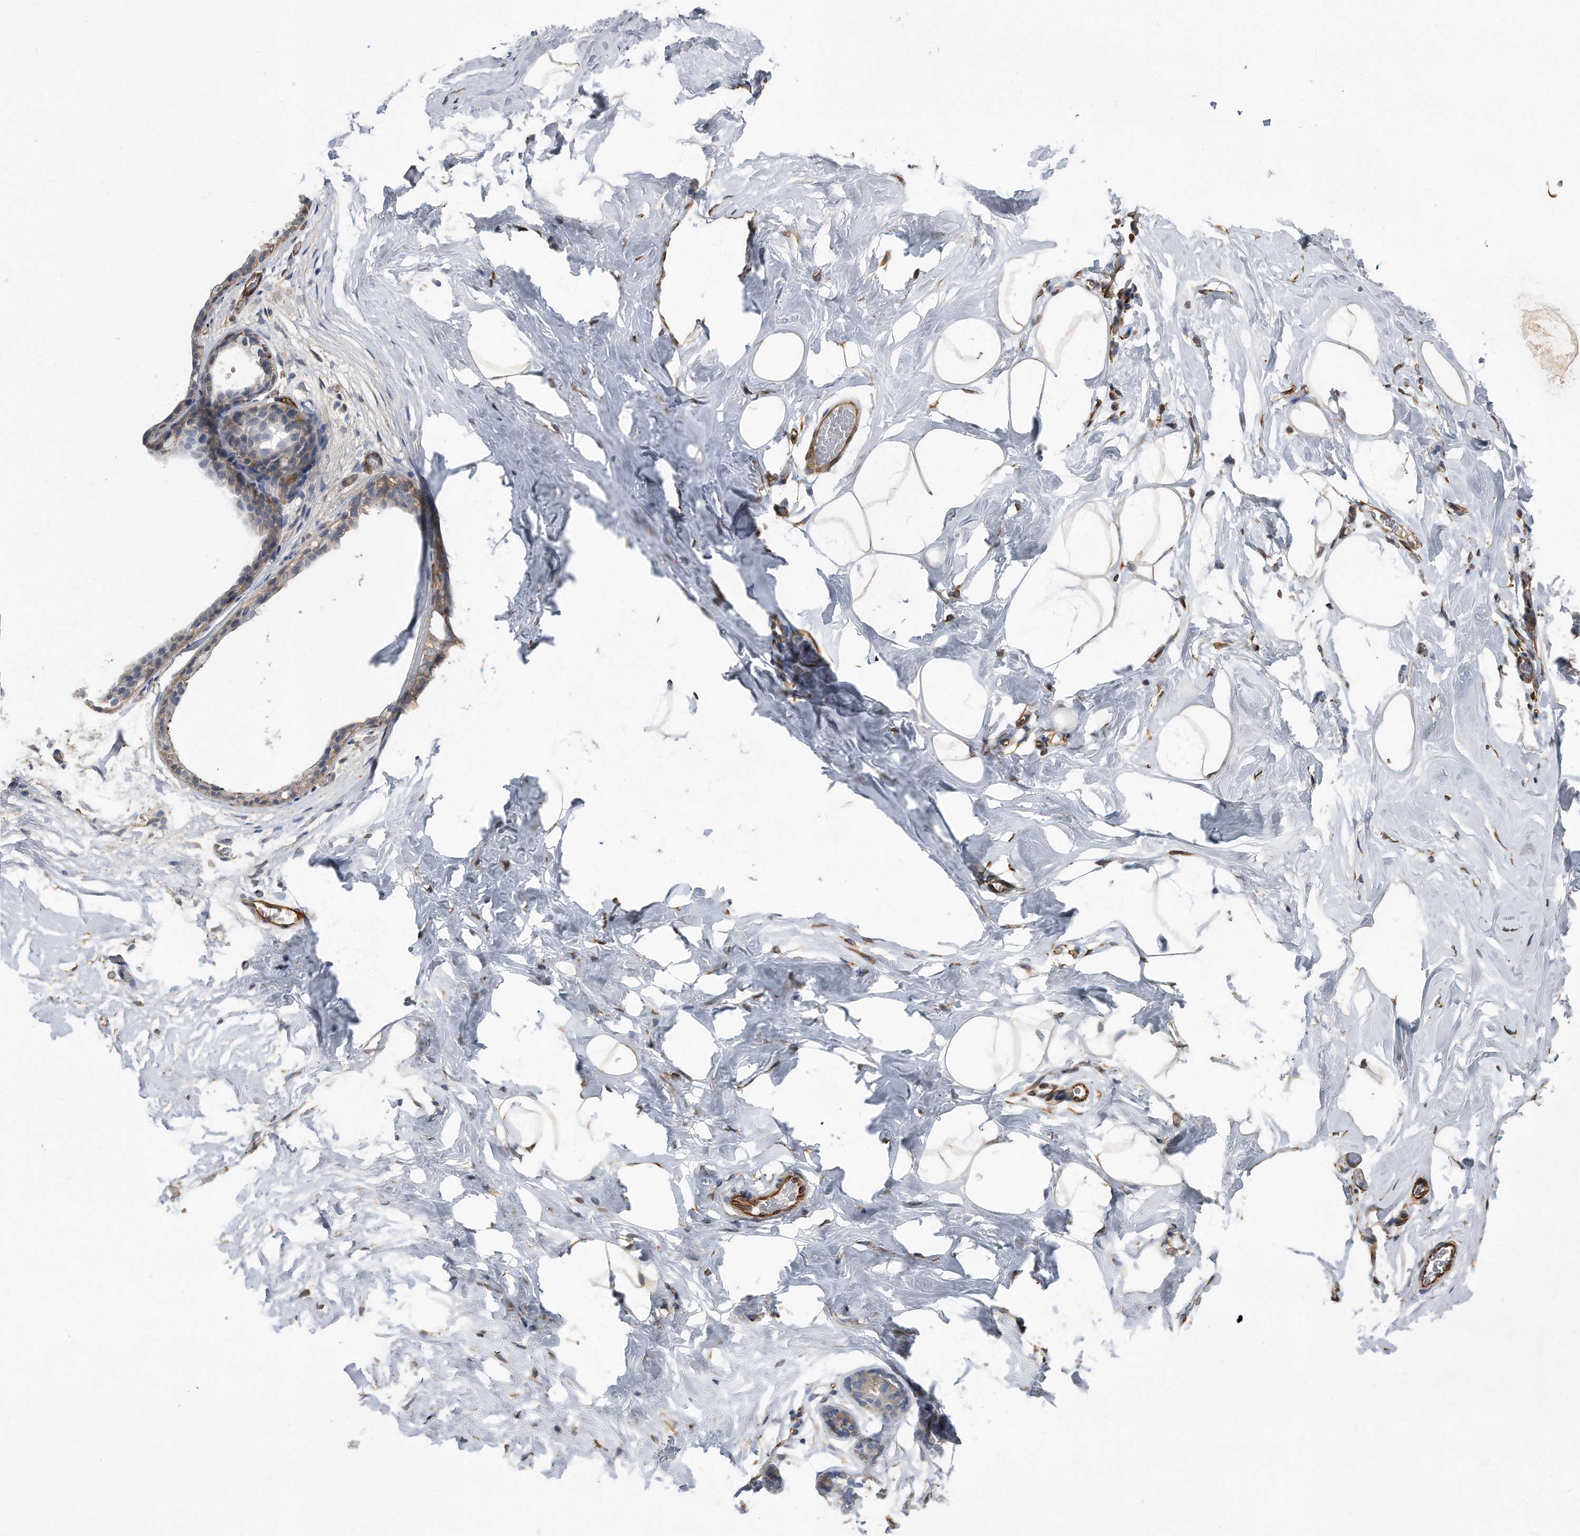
{"staining": {"intensity": "weak", "quantity": "25%-75%", "location": "cytoplasmic/membranous"}, "tissue": "adipose tissue", "cell_type": "Adipocytes", "image_type": "normal", "snomed": [{"axis": "morphology", "description": "Normal tissue, NOS"}, {"axis": "morphology", "description": "Fibrosis, NOS"}, {"axis": "topography", "description": "Breast"}, {"axis": "topography", "description": "Adipose tissue"}], "caption": "Adipose tissue stained for a protein (brown) shows weak cytoplasmic/membranous positive expression in approximately 25%-75% of adipocytes.", "gene": "GPC1", "patient": {"sex": "female", "age": 39}}